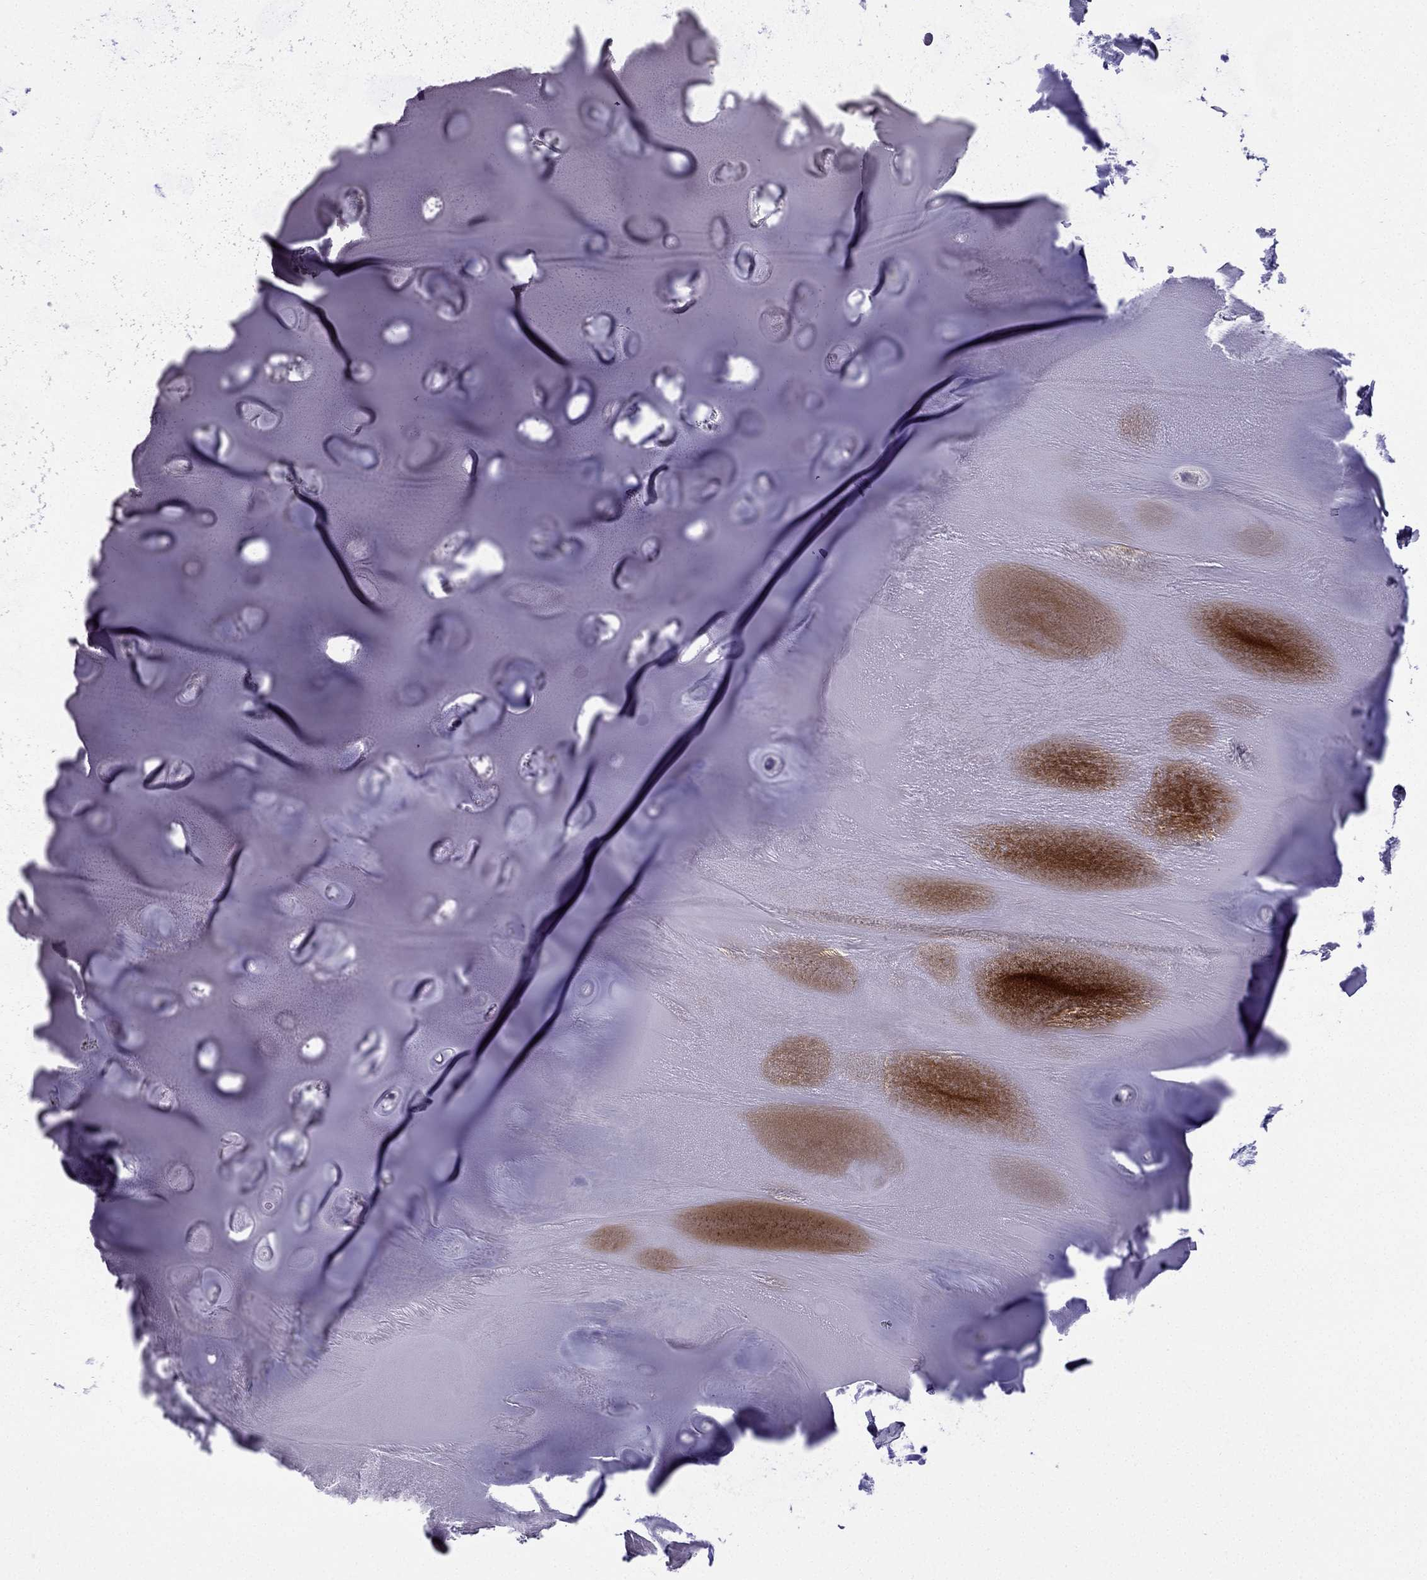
{"staining": {"intensity": "negative", "quantity": "none", "location": "none"}, "tissue": "soft tissue", "cell_type": "Chondrocytes", "image_type": "normal", "snomed": [{"axis": "morphology", "description": "Normal tissue, NOS"}, {"axis": "morphology", "description": "Squamous cell carcinoma, NOS"}, {"axis": "topography", "description": "Cartilage tissue"}, {"axis": "topography", "description": "Lung"}], "caption": "IHC micrograph of normal soft tissue stained for a protein (brown), which shows no expression in chondrocytes.", "gene": "GJA8", "patient": {"sex": "male", "age": 66}}